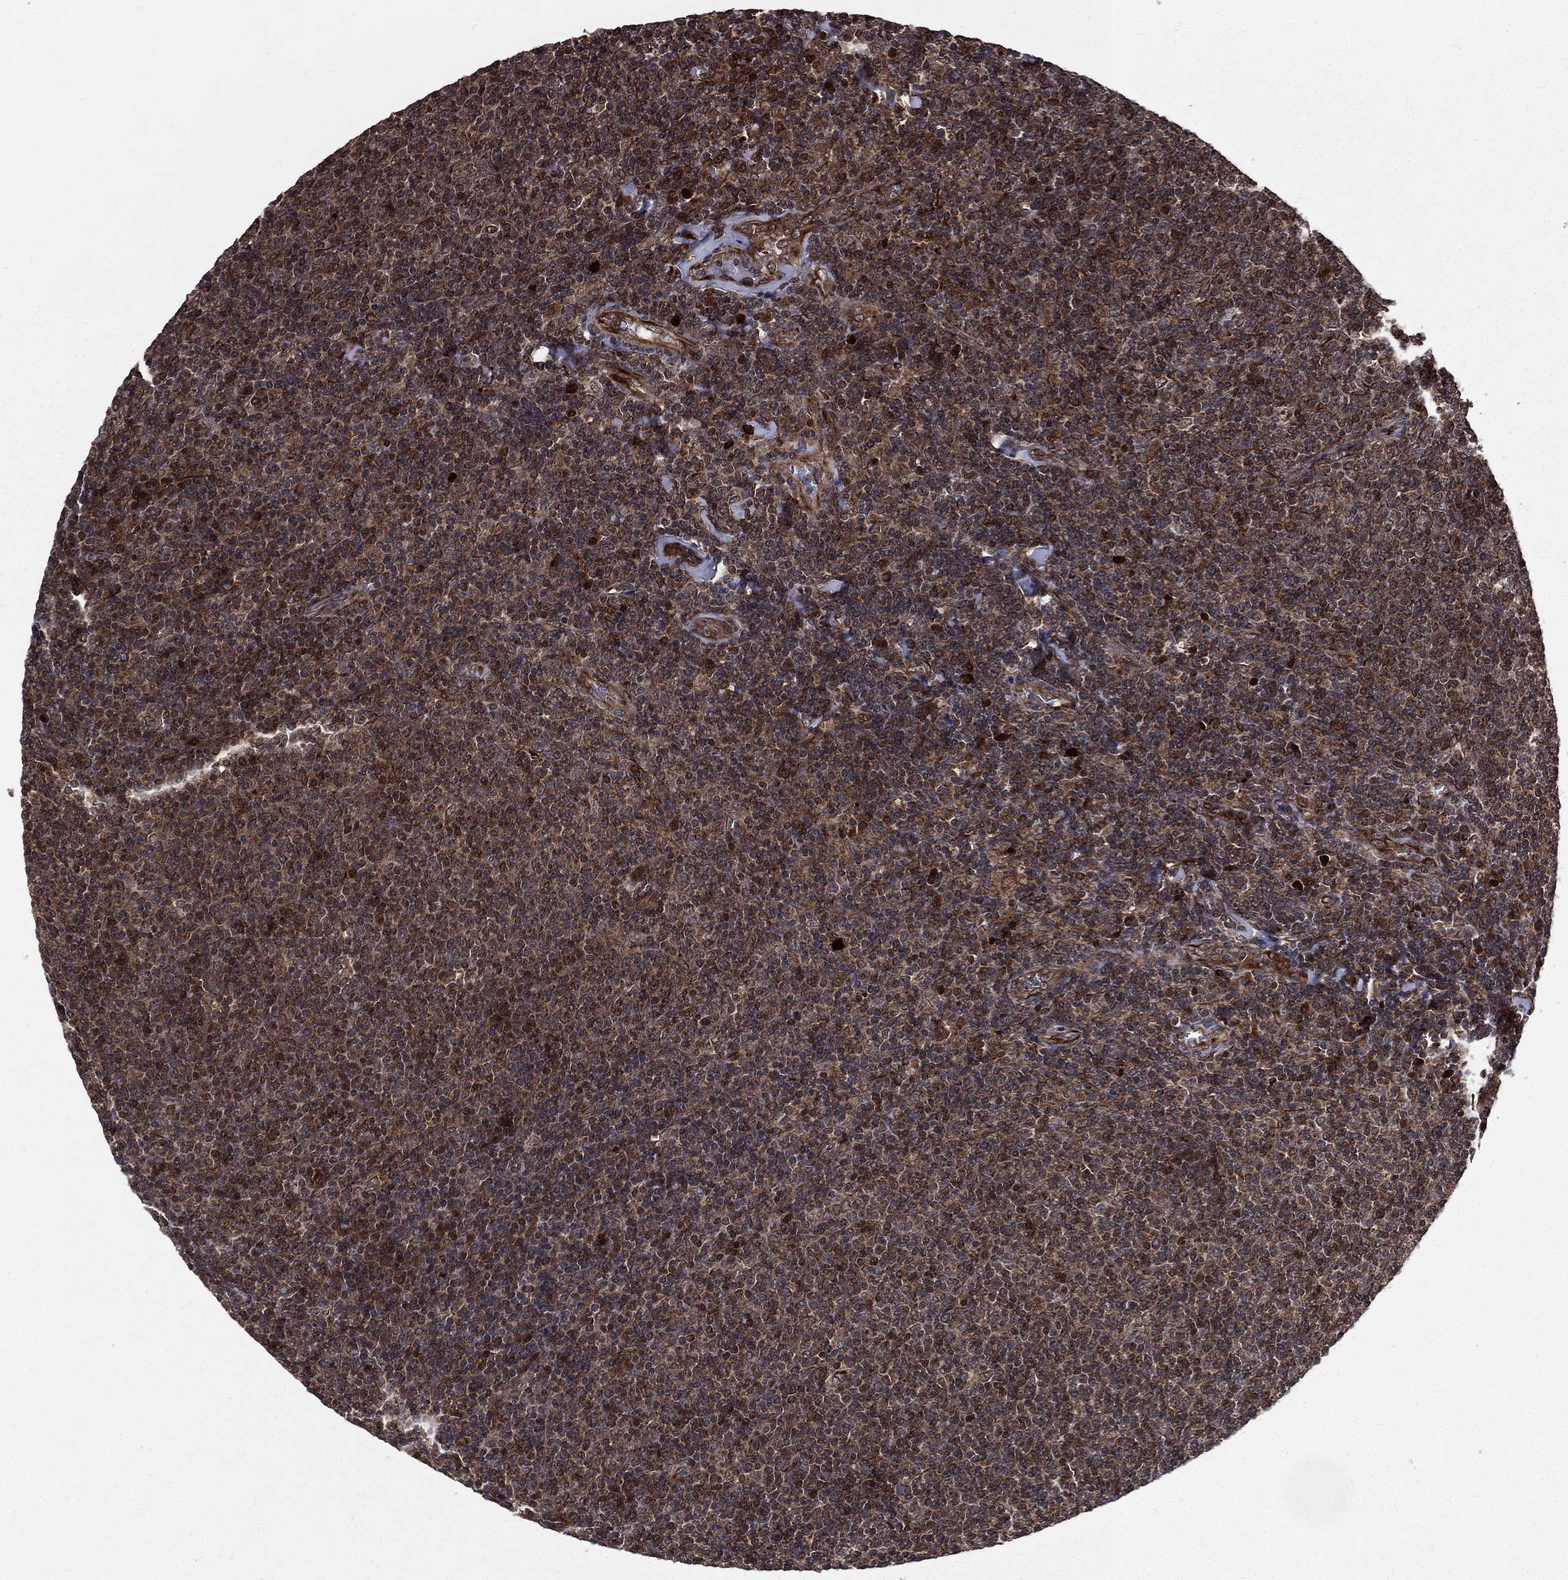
{"staining": {"intensity": "weak", "quantity": "25%-75%", "location": "cytoplasmic/membranous"}, "tissue": "lymphoma", "cell_type": "Tumor cells", "image_type": "cancer", "snomed": [{"axis": "morphology", "description": "Malignant lymphoma, non-Hodgkin's type, Low grade"}, {"axis": "topography", "description": "Lymph node"}], "caption": "The image shows a brown stain indicating the presence of a protein in the cytoplasmic/membranous of tumor cells in malignant lymphoma, non-Hodgkin's type (low-grade).", "gene": "LENG8", "patient": {"sex": "male", "age": 52}}